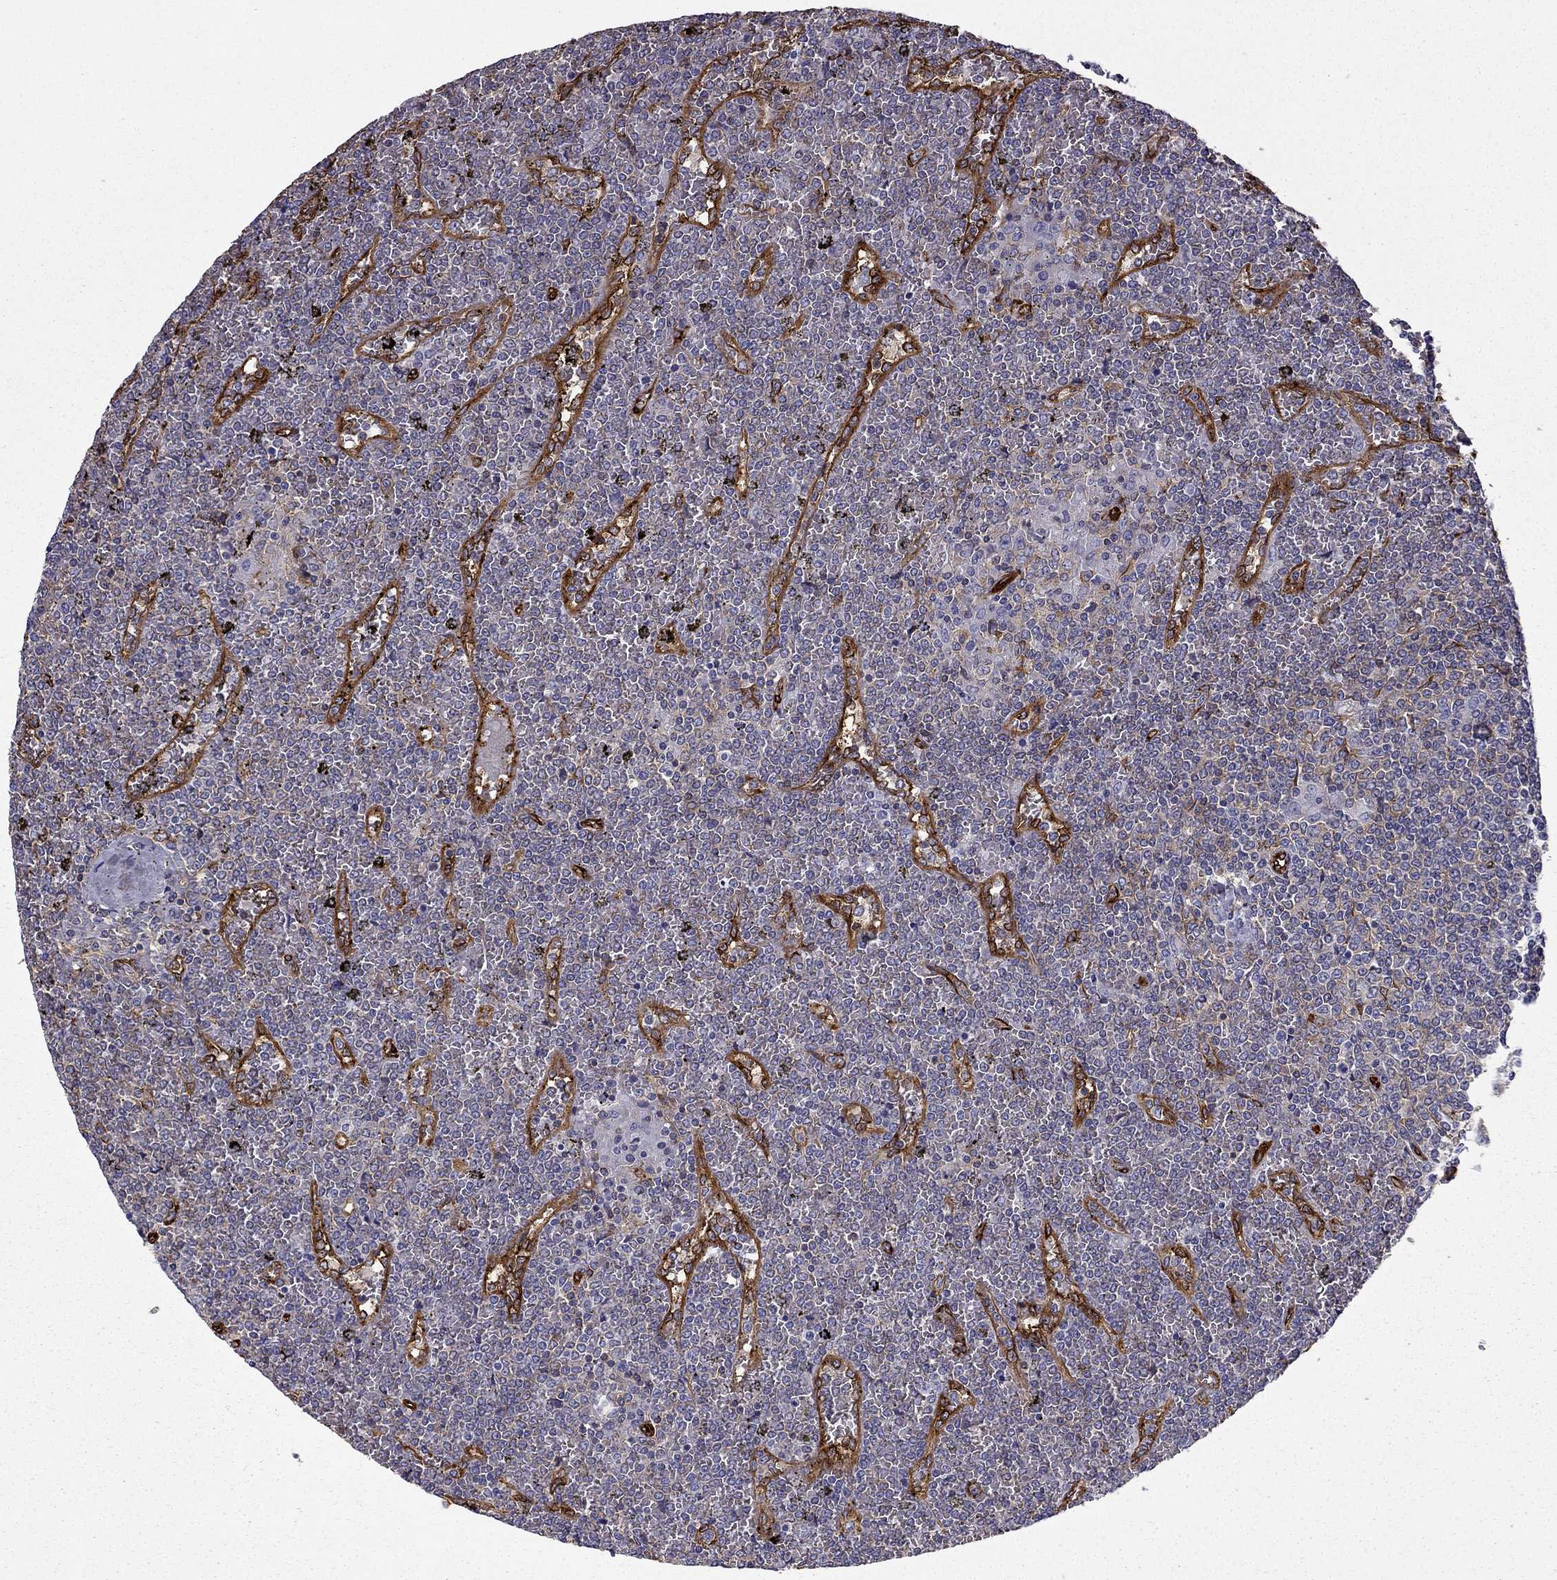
{"staining": {"intensity": "negative", "quantity": "none", "location": "none"}, "tissue": "lymphoma", "cell_type": "Tumor cells", "image_type": "cancer", "snomed": [{"axis": "morphology", "description": "Malignant lymphoma, non-Hodgkin's type, Low grade"}, {"axis": "topography", "description": "Spleen"}], "caption": "Lymphoma stained for a protein using immunohistochemistry (IHC) exhibits no staining tumor cells.", "gene": "MAP4", "patient": {"sex": "female", "age": 19}}